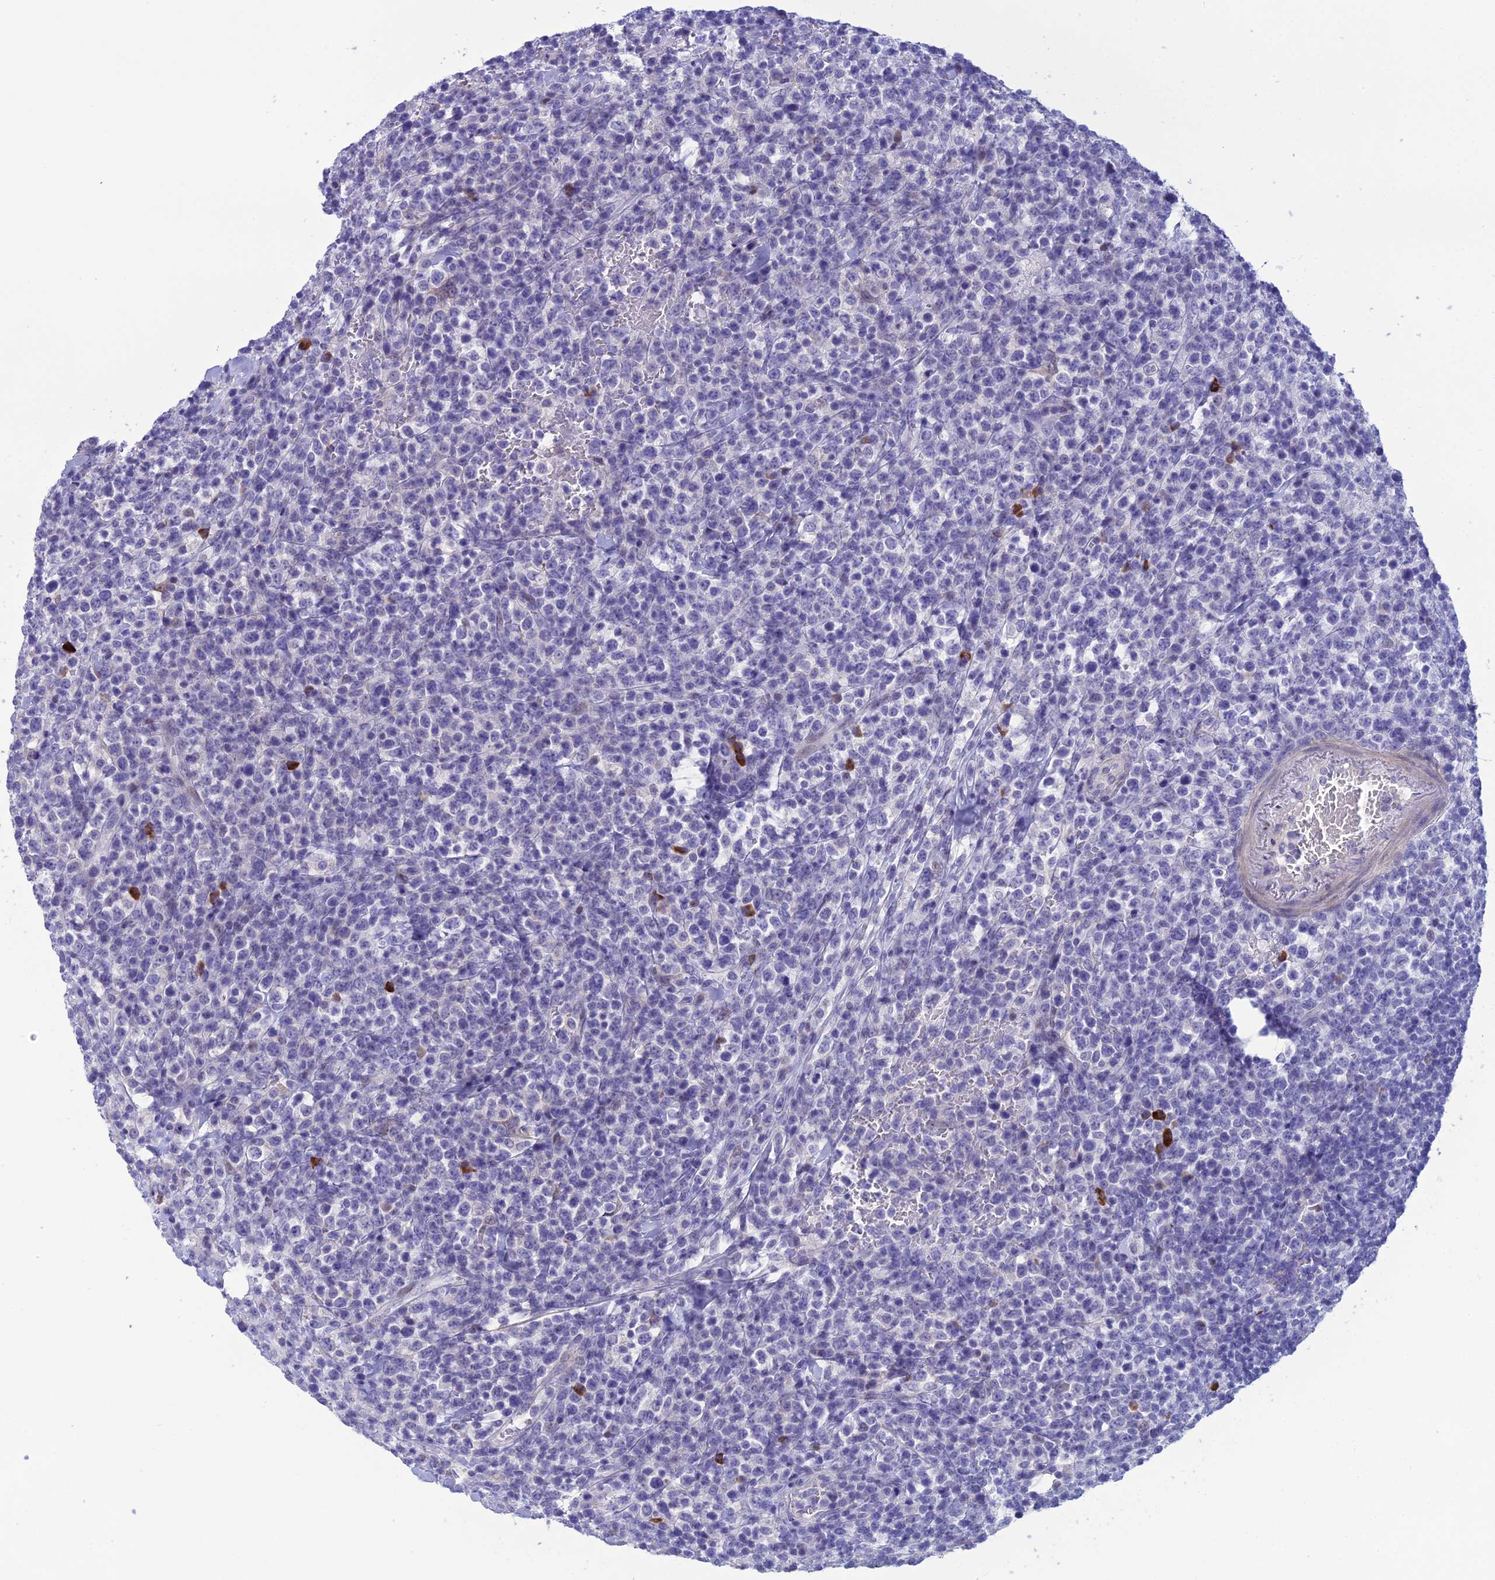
{"staining": {"intensity": "negative", "quantity": "none", "location": "none"}, "tissue": "lymphoma", "cell_type": "Tumor cells", "image_type": "cancer", "snomed": [{"axis": "morphology", "description": "Malignant lymphoma, non-Hodgkin's type, High grade"}, {"axis": "topography", "description": "Colon"}], "caption": "High-grade malignant lymphoma, non-Hodgkin's type was stained to show a protein in brown. There is no significant staining in tumor cells.", "gene": "CRB2", "patient": {"sex": "female", "age": 53}}